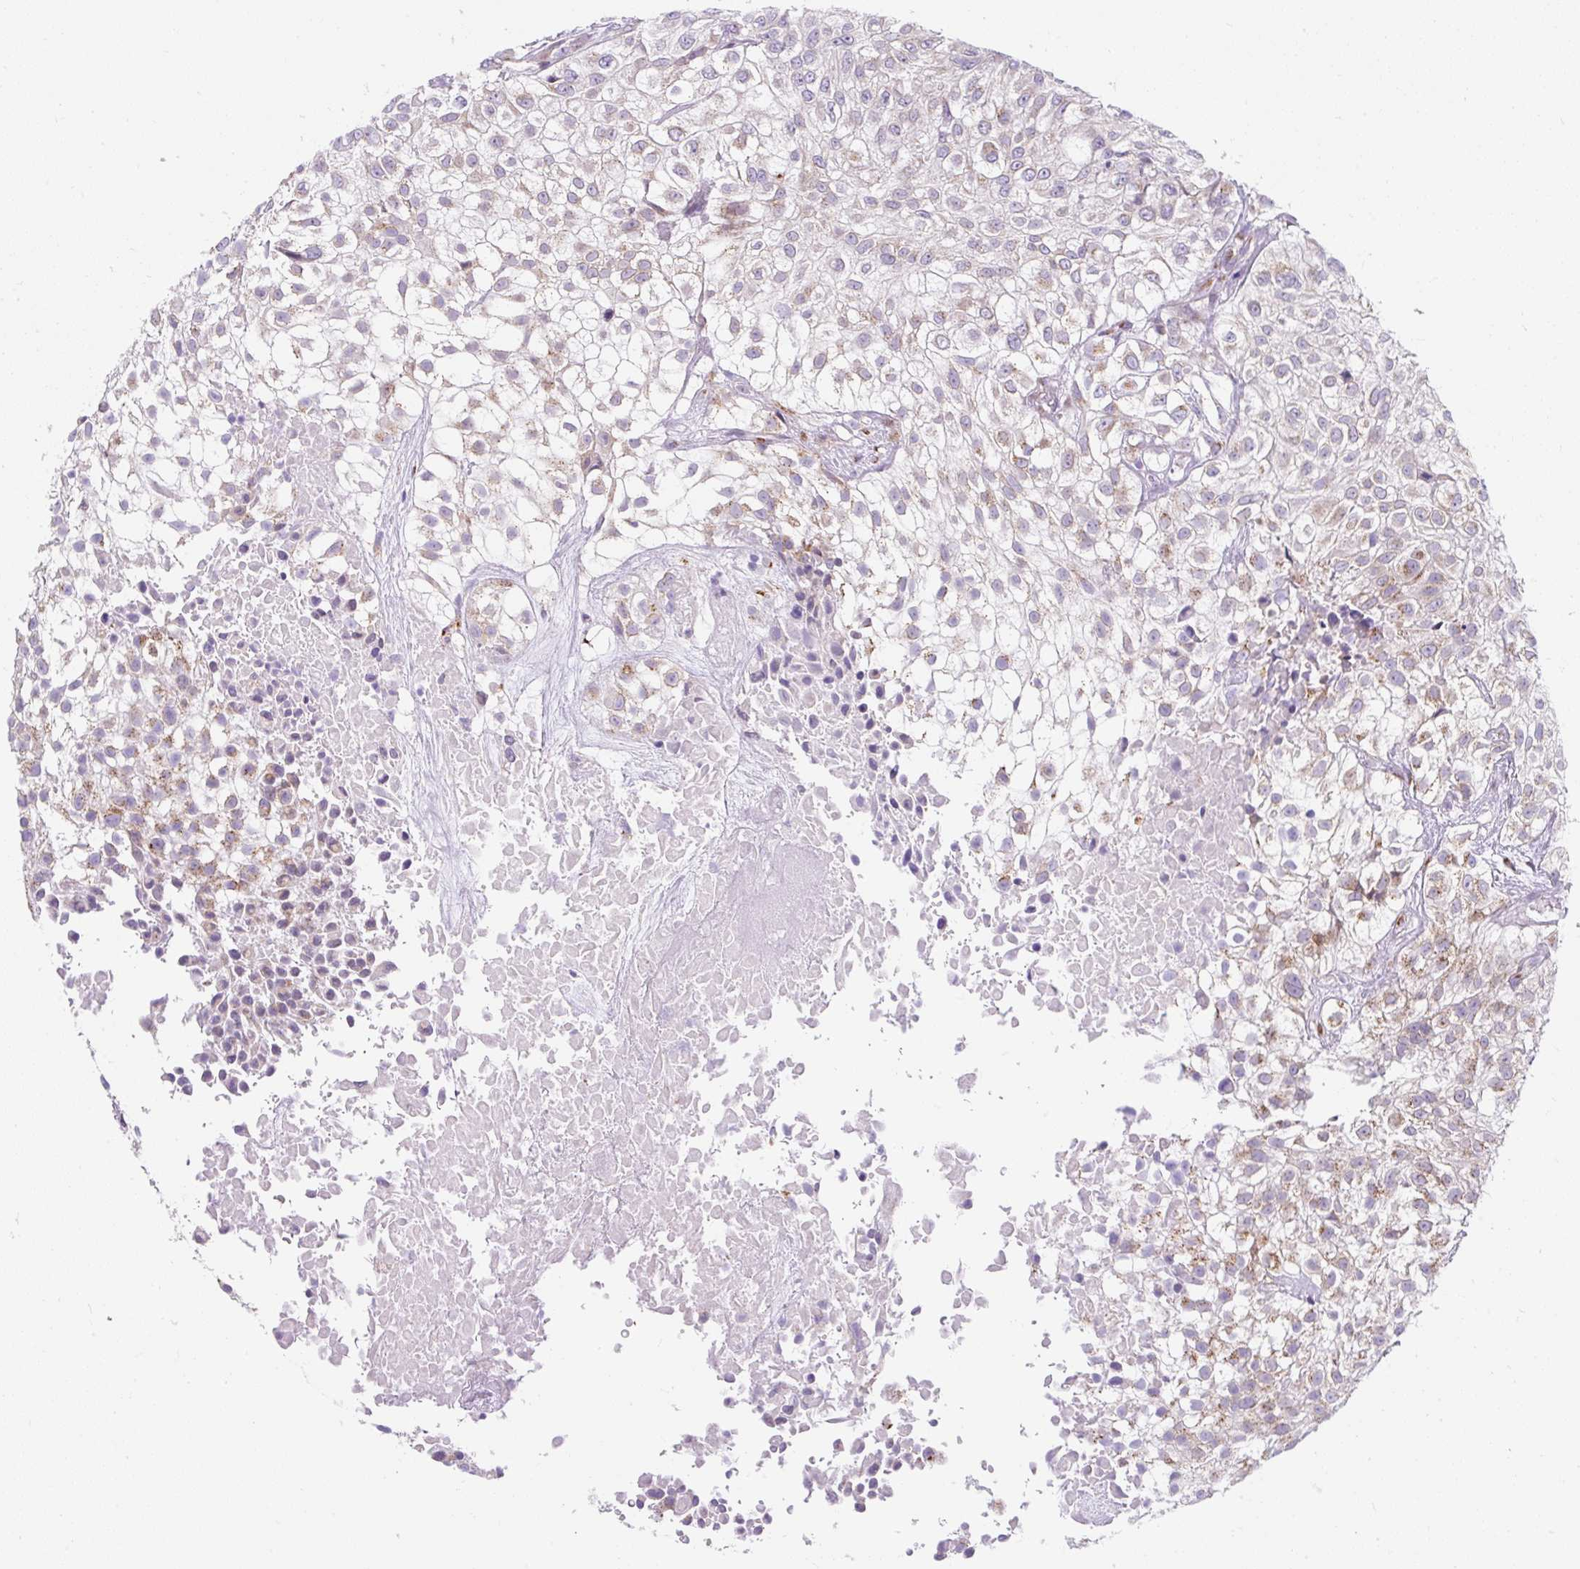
{"staining": {"intensity": "moderate", "quantity": "25%-75%", "location": "cytoplasmic/membranous"}, "tissue": "urothelial cancer", "cell_type": "Tumor cells", "image_type": "cancer", "snomed": [{"axis": "morphology", "description": "Urothelial carcinoma, High grade"}, {"axis": "topography", "description": "Urinary bladder"}], "caption": "Human high-grade urothelial carcinoma stained for a protein (brown) shows moderate cytoplasmic/membranous positive positivity in about 25%-75% of tumor cells.", "gene": "GOLGA8A", "patient": {"sex": "male", "age": 56}}